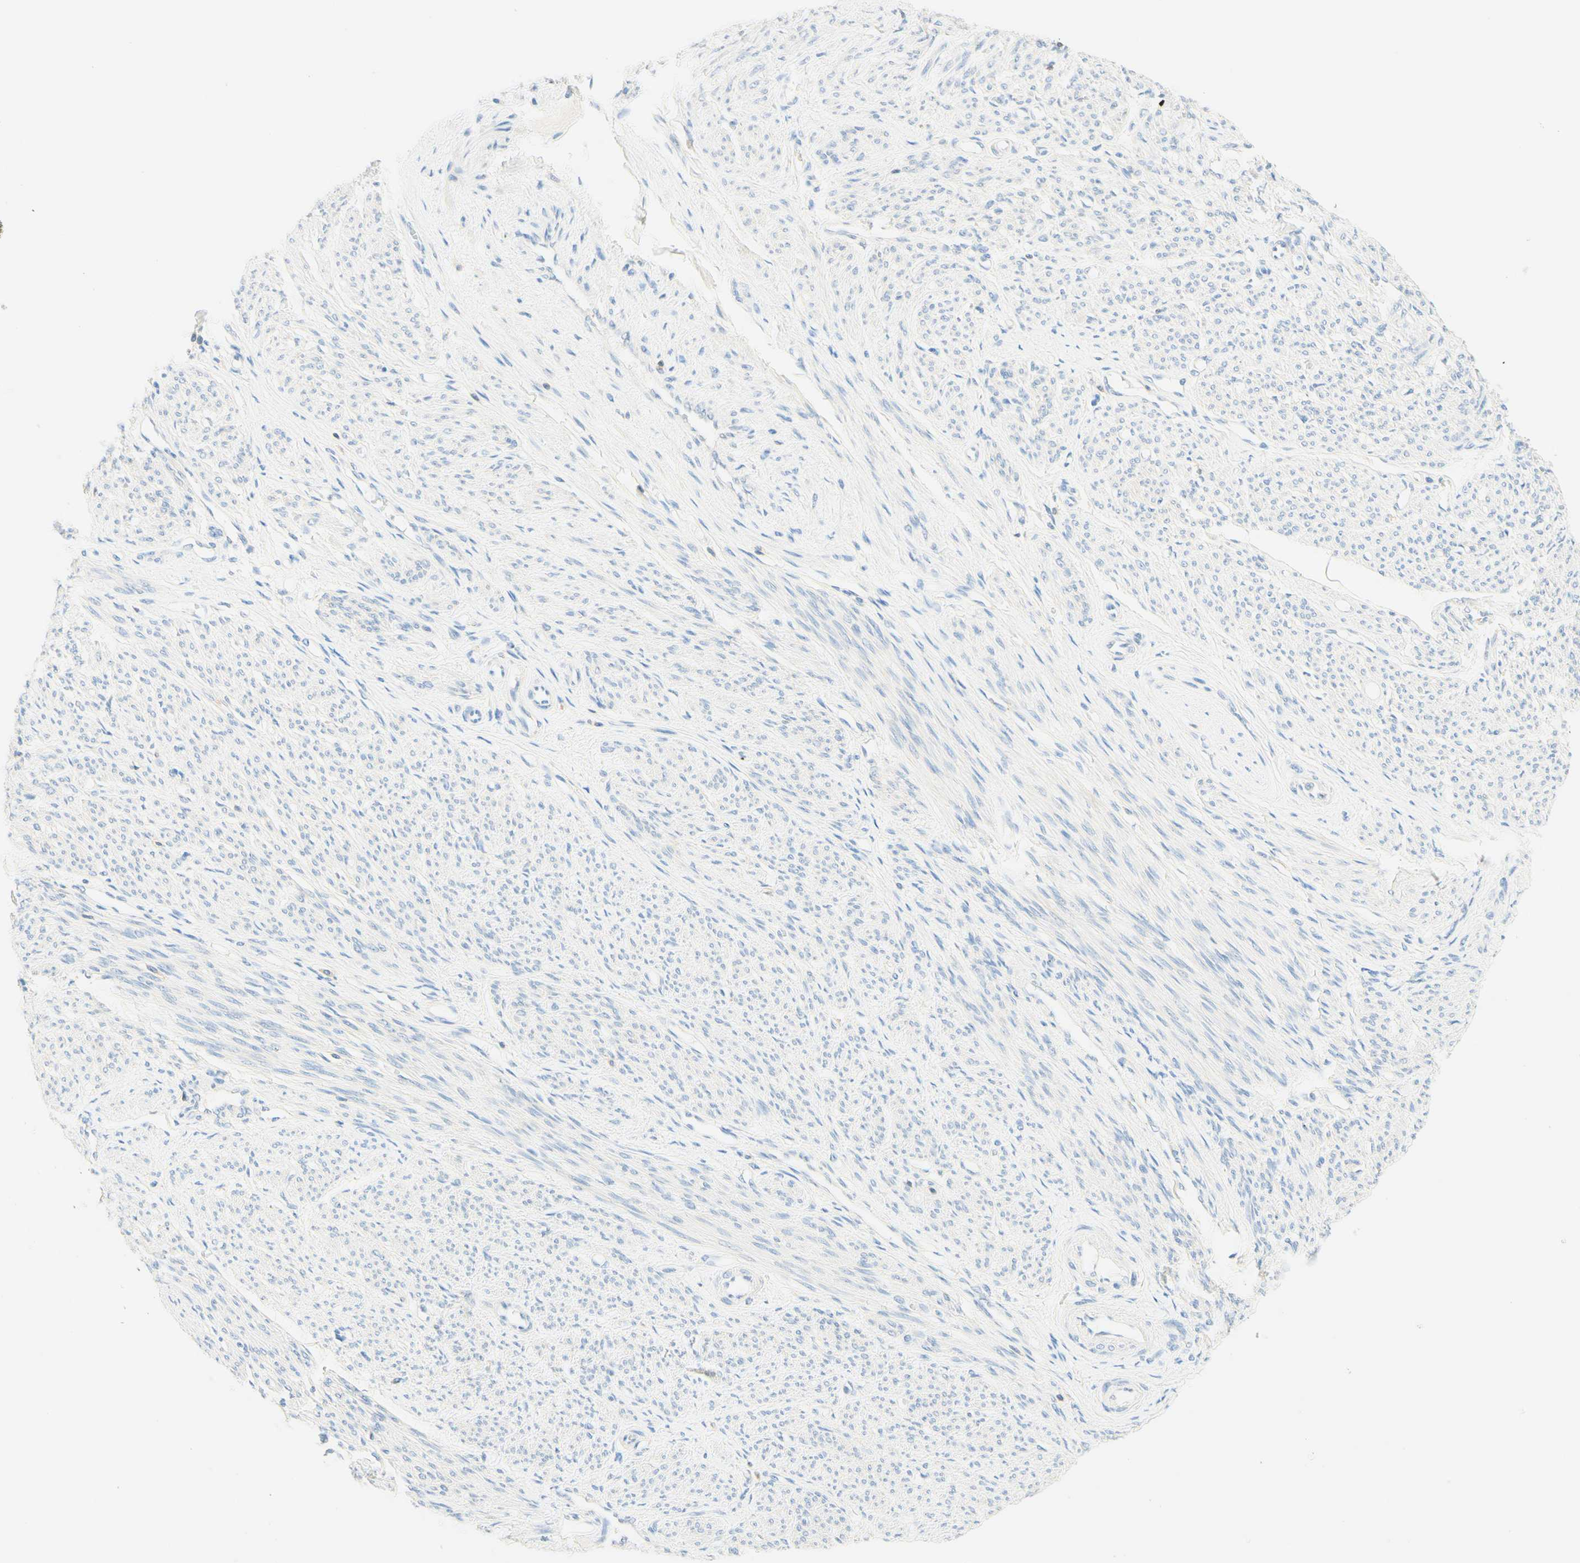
{"staining": {"intensity": "negative", "quantity": "none", "location": "none"}, "tissue": "smooth muscle", "cell_type": "Smooth muscle cells", "image_type": "normal", "snomed": [{"axis": "morphology", "description": "Normal tissue, NOS"}, {"axis": "topography", "description": "Smooth muscle"}], "caption": "Smooth muscle stained for a protein using immunohistochemistry (IHC) reveals no expression smooth muscle cells.", "gene": "LAT", "patient": {"sex": "female", "age": 65}}